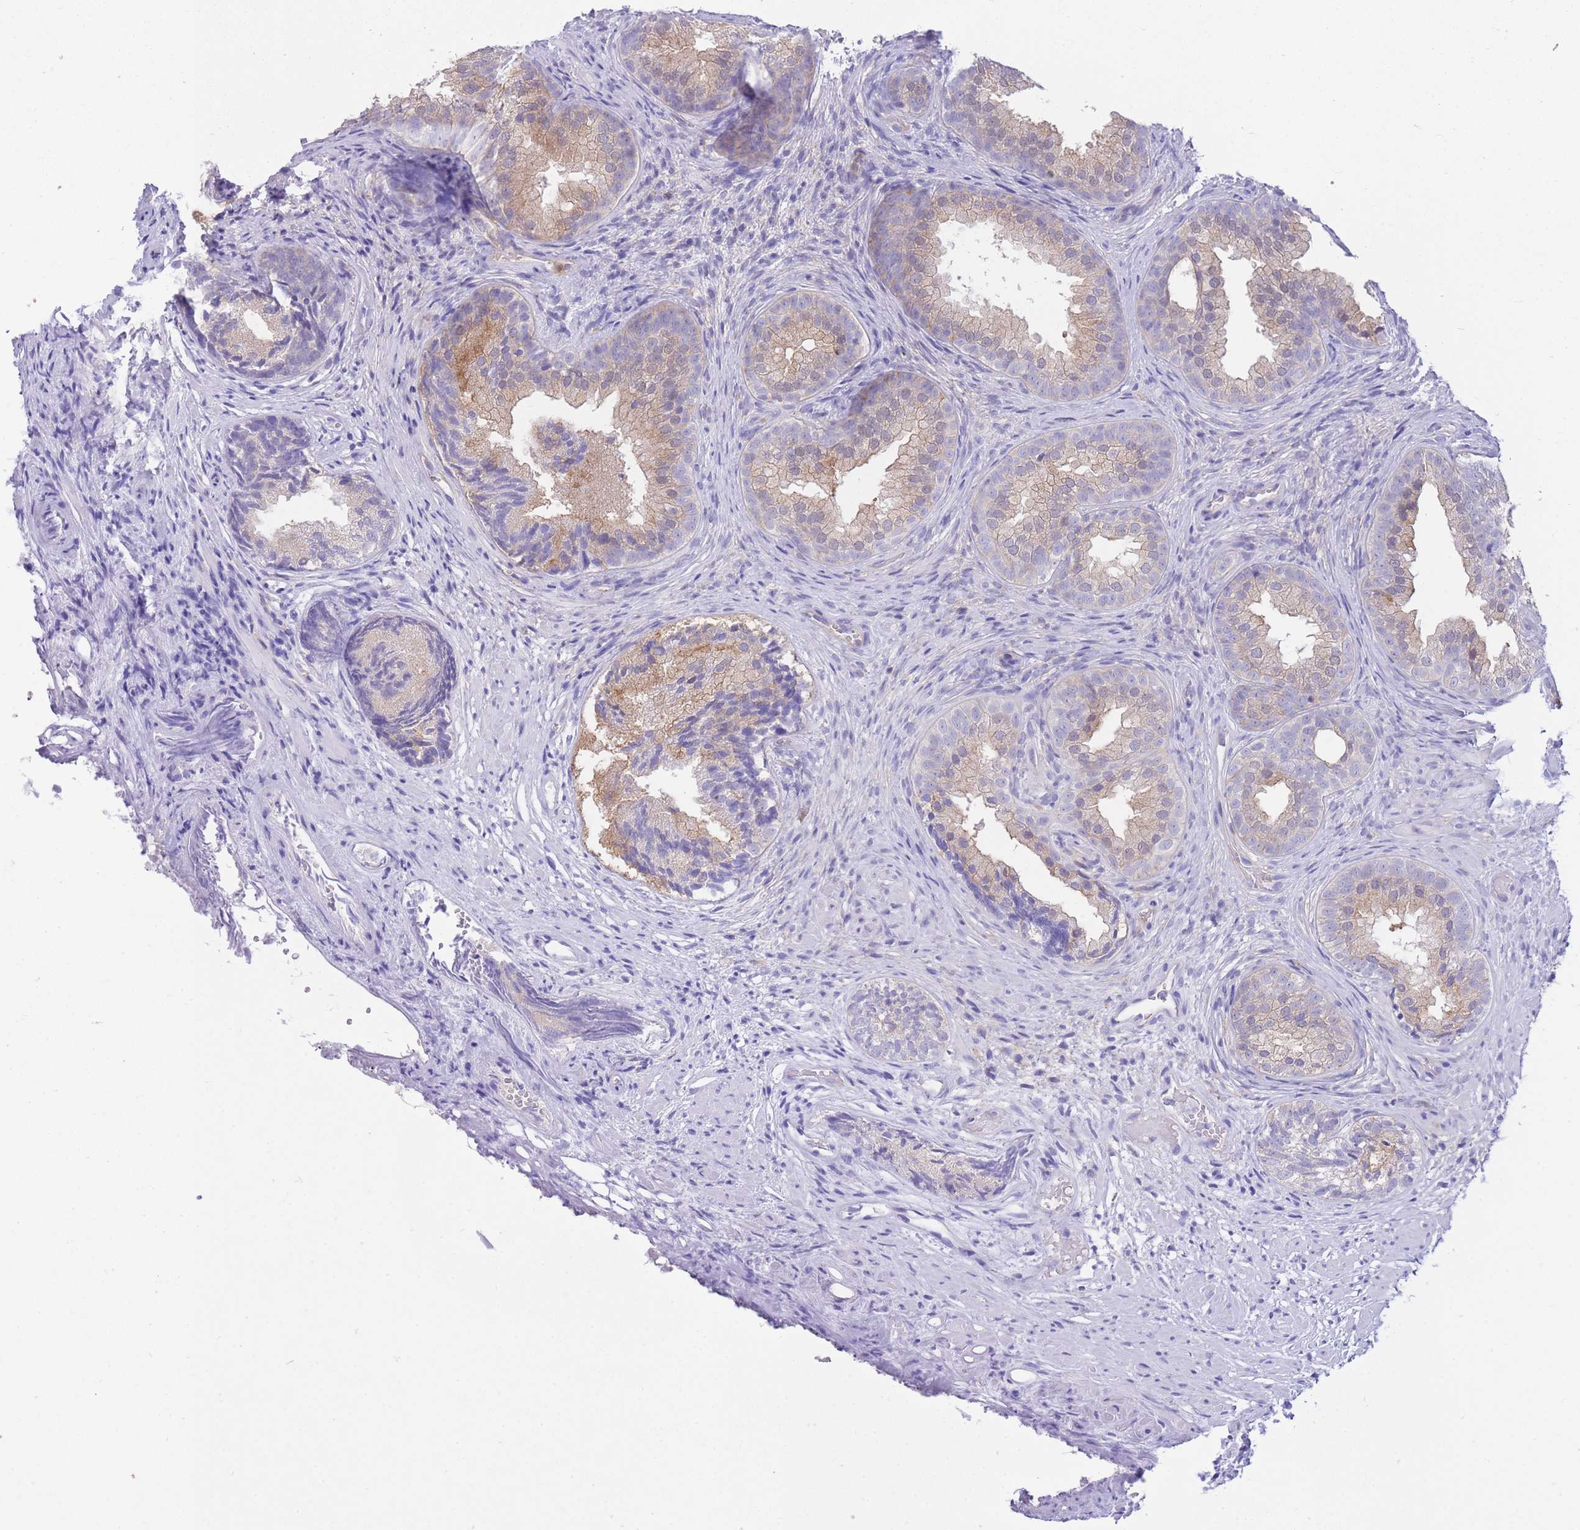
{"staining": {"intensity": "weak", "quantity": "25%-75%", "location": "cytoplasmic/membranous"}, "tissue": "prostate", "cell_type": "Glandular cells", "image_type": "normal", "snomed": [{"axis": "morphology", "description": "Normal tissue, NOS"}, {"axis": "topography", "description": "Prostate"}], "caption": "Prostate stained with DAB immunohistochemistry shows low levels of weak cytoplasmic/membranous expression in approximately 25%-75% of glandular cells.", "gene": "NAMPT", "patient": {"sex": "male", "age": 76}}